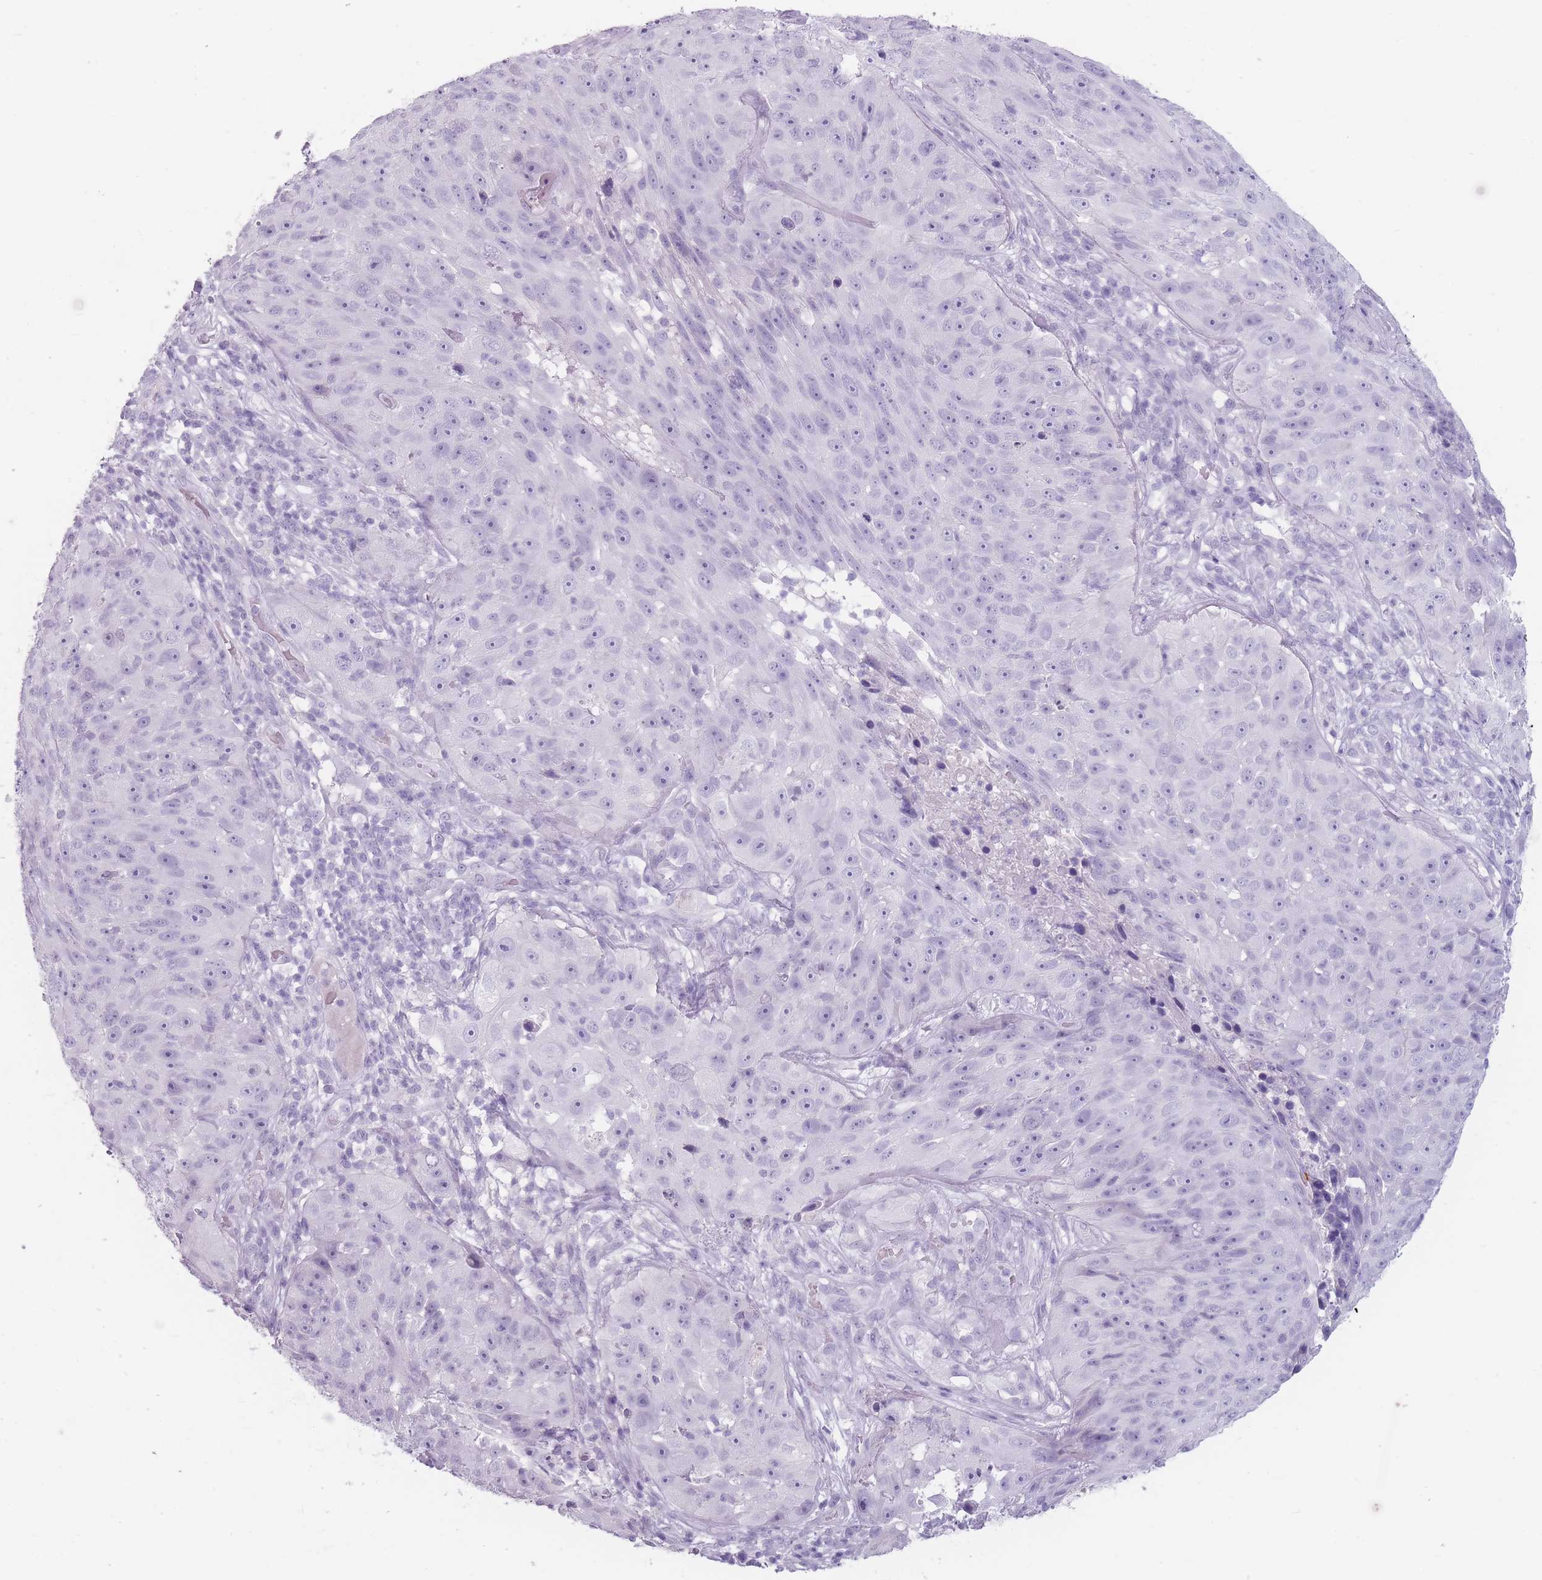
{"staining": {"intensity": "negative", "quantity": "none", "location": "none"}, "tissue": "skin cancer", "cell_type": "Tumor cells", "image_type": "cancer", "snomed": [{"axis": "morphology", "description": "Squamous cell carcinoma, NOS"}, {"axis": "topography", "description": "Skin"}], "caption": "This is an IHC photomicrograph of human squamous cell carcinoma (skin). There is no expression in tumor cells.", "gene": "CCNO", "patient": {"sex": "female", "age": 87}}